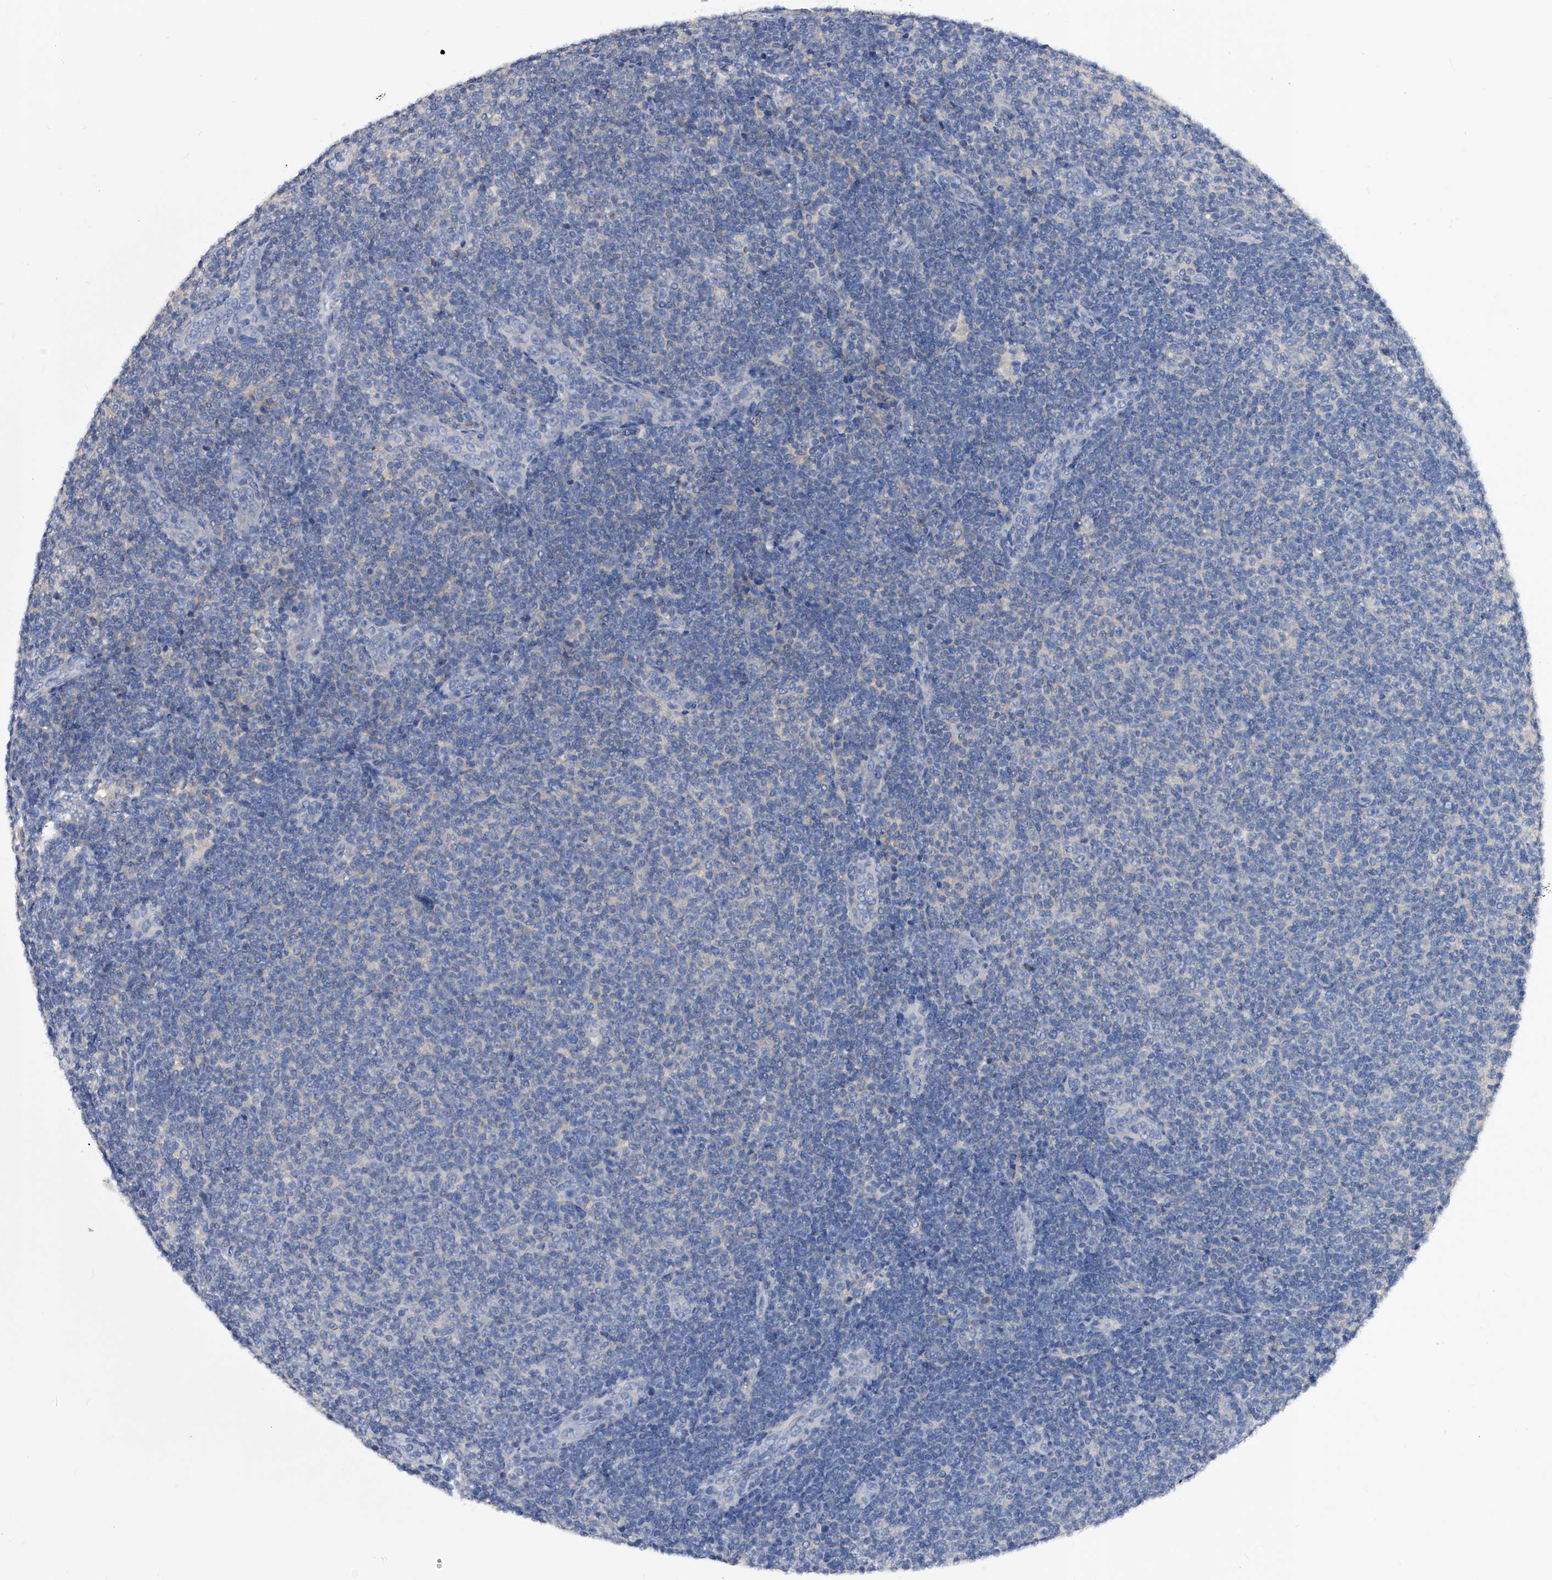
{"staining": {"intensity": "negative", "quantity": "none", "location": "none"}, "tissue": "lymphoma", "cell_type": "Tumor cells", "image_type": "cancer", "snomed": [{"axis": "morphology", "description": "Malignant lymphoma, non-Hodgkin's type, Low grade"}, {"axis": "topography", "description": "Lymph node"}], "caption": "This is an IHC image of lymphoma. There is no expression in tumor cells.", "gene": "APEH", "patient": {"sex": "male", "age": 66}}